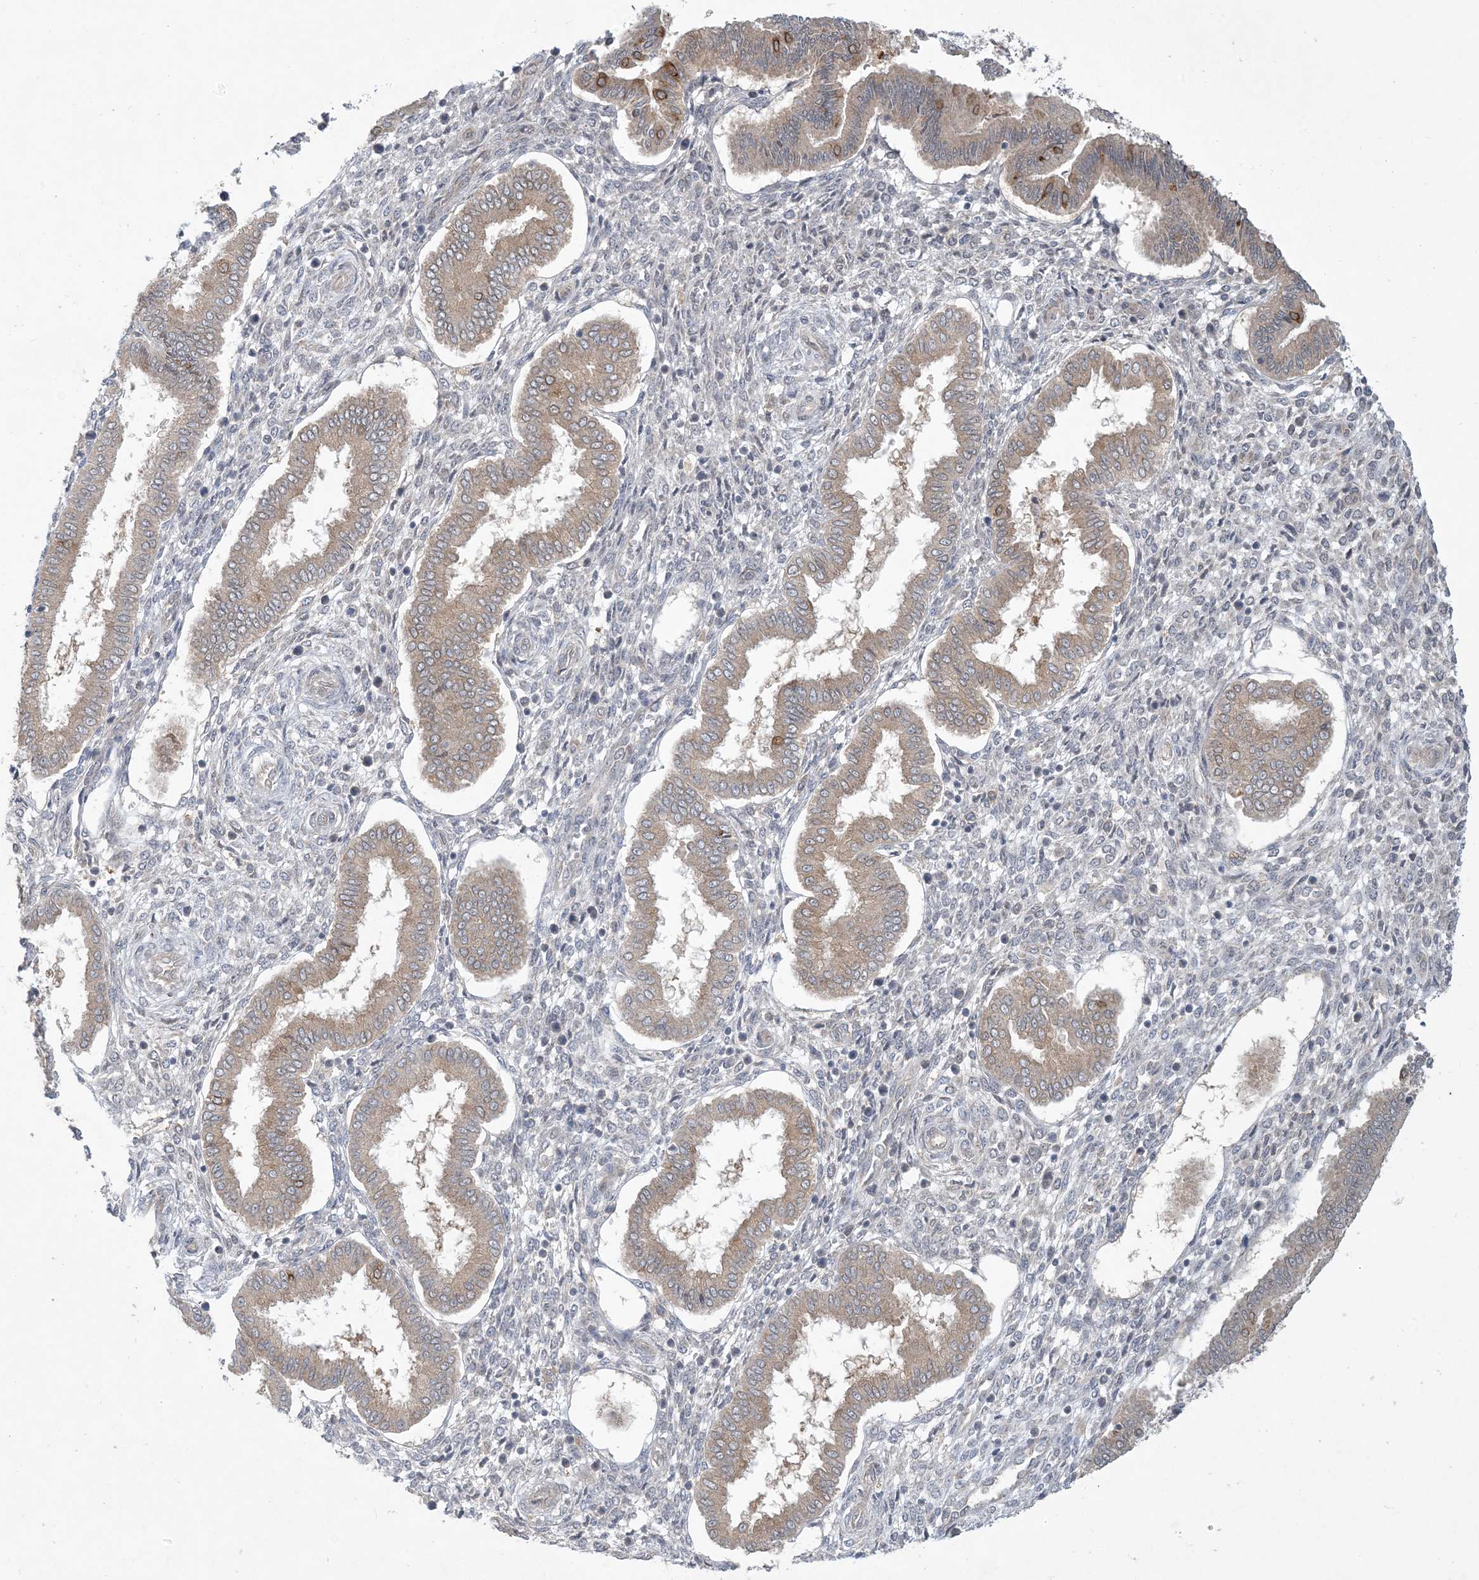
{"staining": {"intensity": "negative", "quantity": "none", "location": "none"}, "tissue": "endometrium", "cell_type": "Cells in endometrial stroma", "image_type": "normal", "snomed": [{"axis": "morphology", "description": "Normal tissue, NOS"}, {"axis": "topography", "description": "Endometrium"}], "caption": "DAB immunohistochemical staining of unremarkable human endometrium shows no significant staining in cells in endometrial stroma.", "gene": "CDS1", "patient": {"sex": "female", "age": 24}}